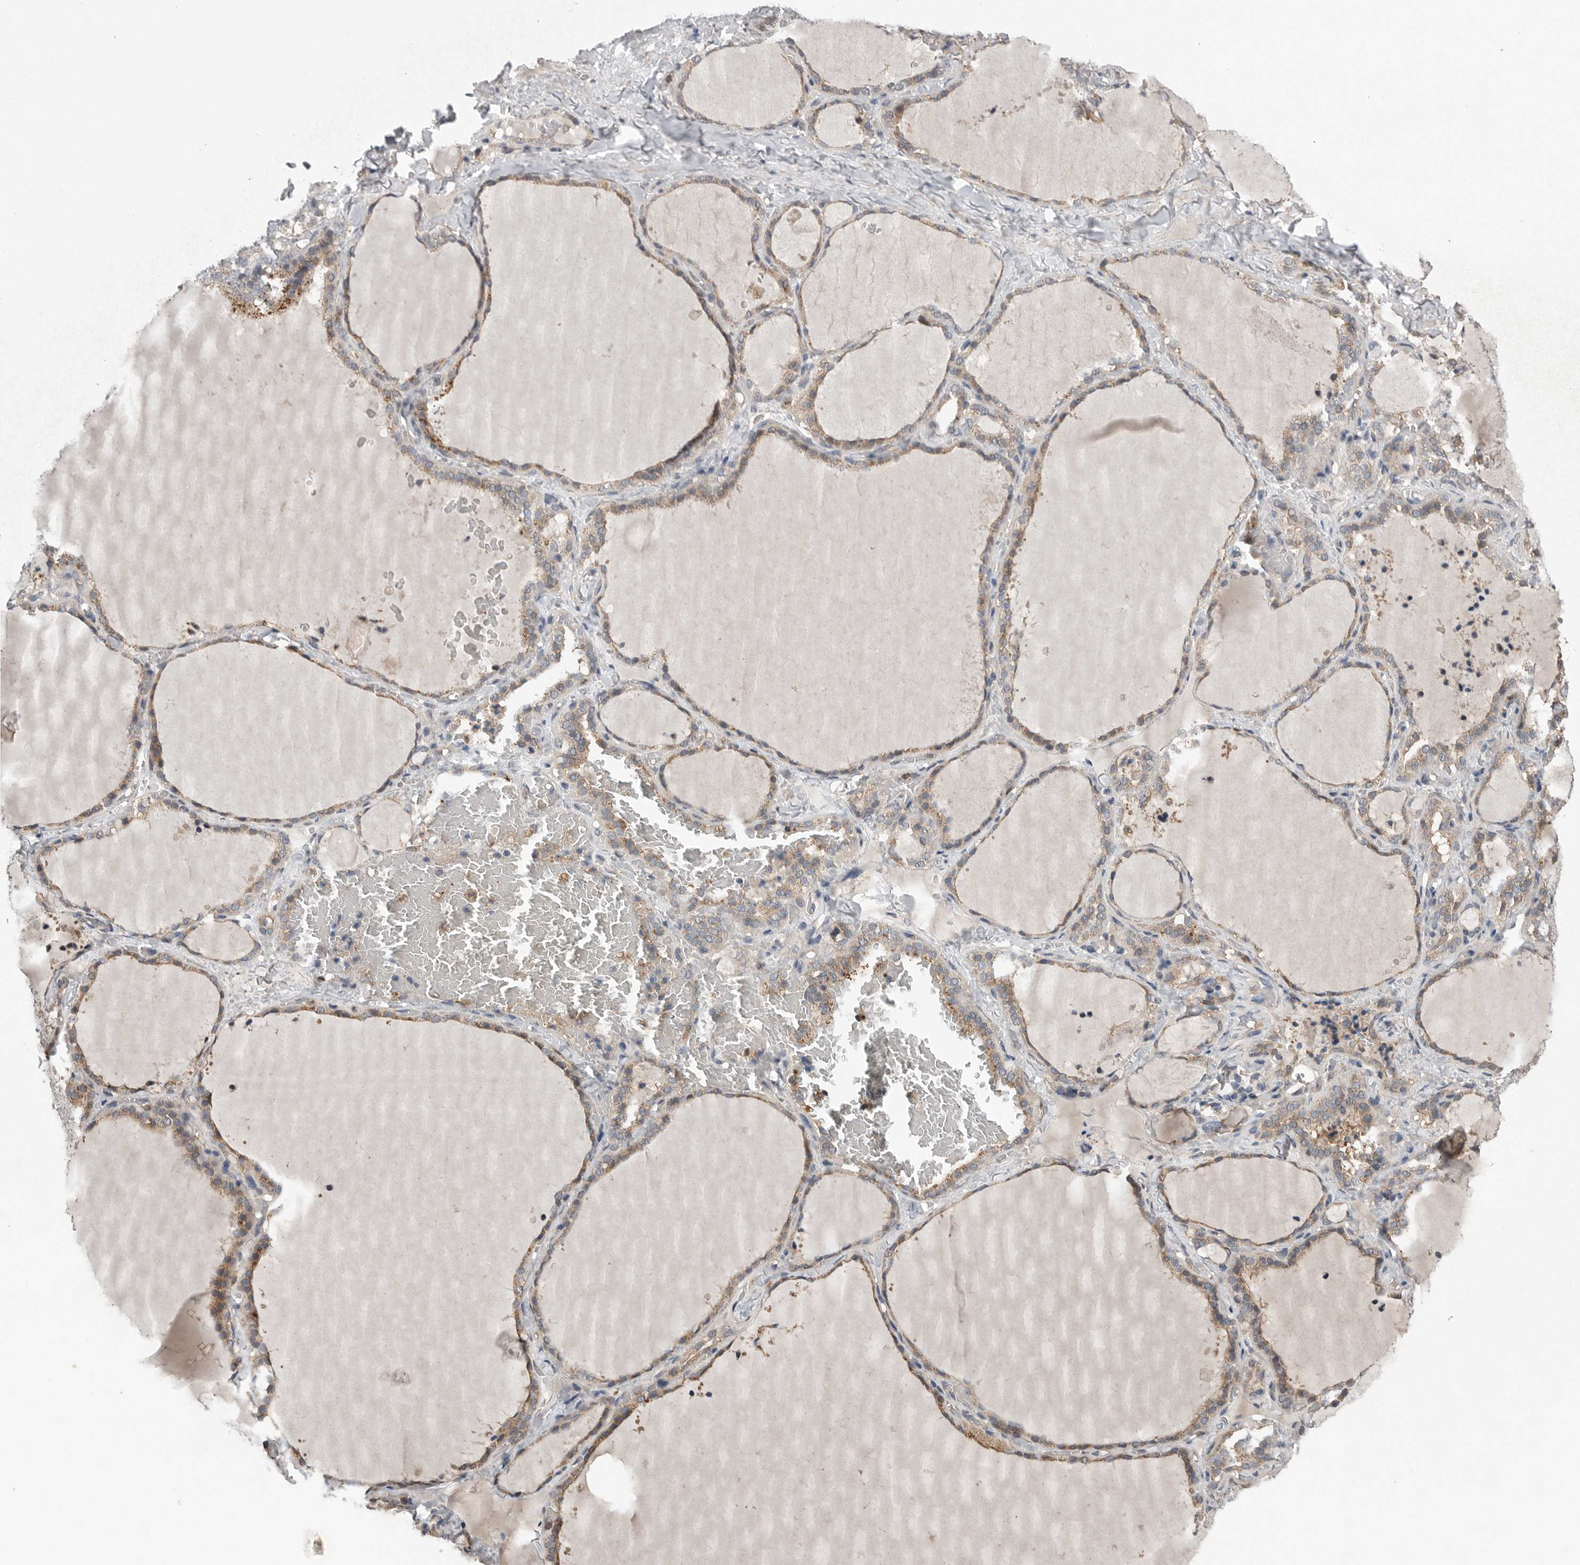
{"staining": {"intensity": "moderate", "quantity": ">75%", "location": "cytoplasmic/membranous"}, "tissue": "thyroid gland", "cell_type": "Glandular cells", "image_type": "normal", "snomed": [{"axis": "morphology", "description": "Normal tissue, NOS"}, {"axis": "topography", "description": "Thyroid gland"}], "caption": "A high-resolution histopathology image shows immunohistochemistry (IHC) staining of benign thyroid gland, which displays moderate cytoplasmic/membranous staining in about >75% of glandular cells.", "gene": "SCP2", "patient": {"sex": "female", "age": 22}}